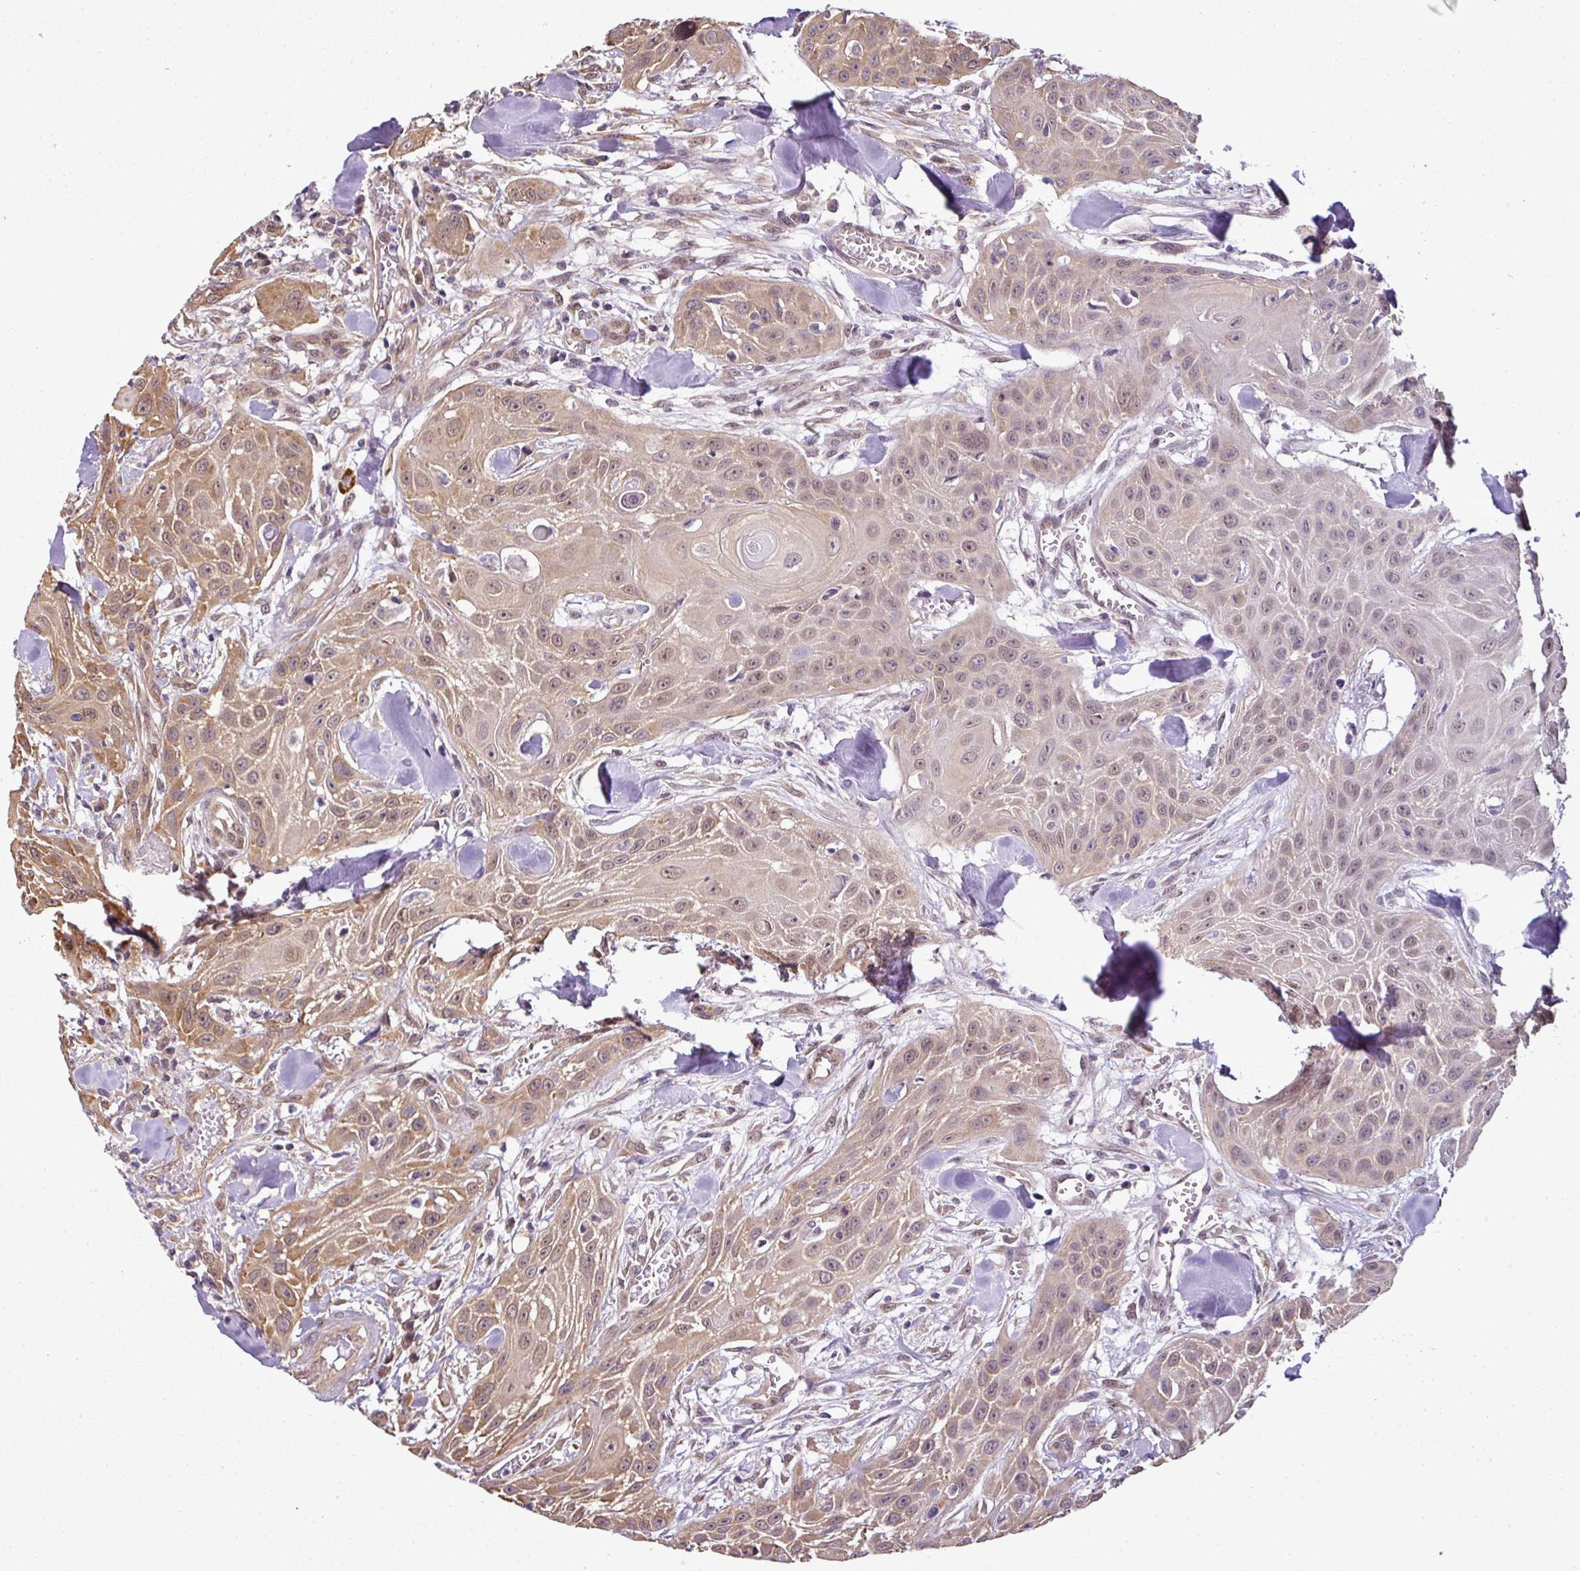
{"staining": {"intensity": "moderate", "quantity": ">75%", "location": "cytoplasmic/membranous,nuclear"}, "tissue": "head and neck cancer", "cell_type": "Tumor cells", "image_type": "cancer", "snomed": [{"axis": "morphology", "description": "Squamous cell carcinoma, NOS"}, {"axis": "topography", "description": "Lymph node"}, {"axis": "topography", "description": "Salivary gland"}, {"axis": "topography", "description": "Head-Neck"}], "caption": "An image showing moderate cytoplasmic/membranous and nuclear staining in approximately >75% of tumor cells in head and neck squamous cell carcinoma, as visualized by brown immunohistochemical staining.", "gene": "RBM4B", "patient": {"sex": "female", "age": 74}}